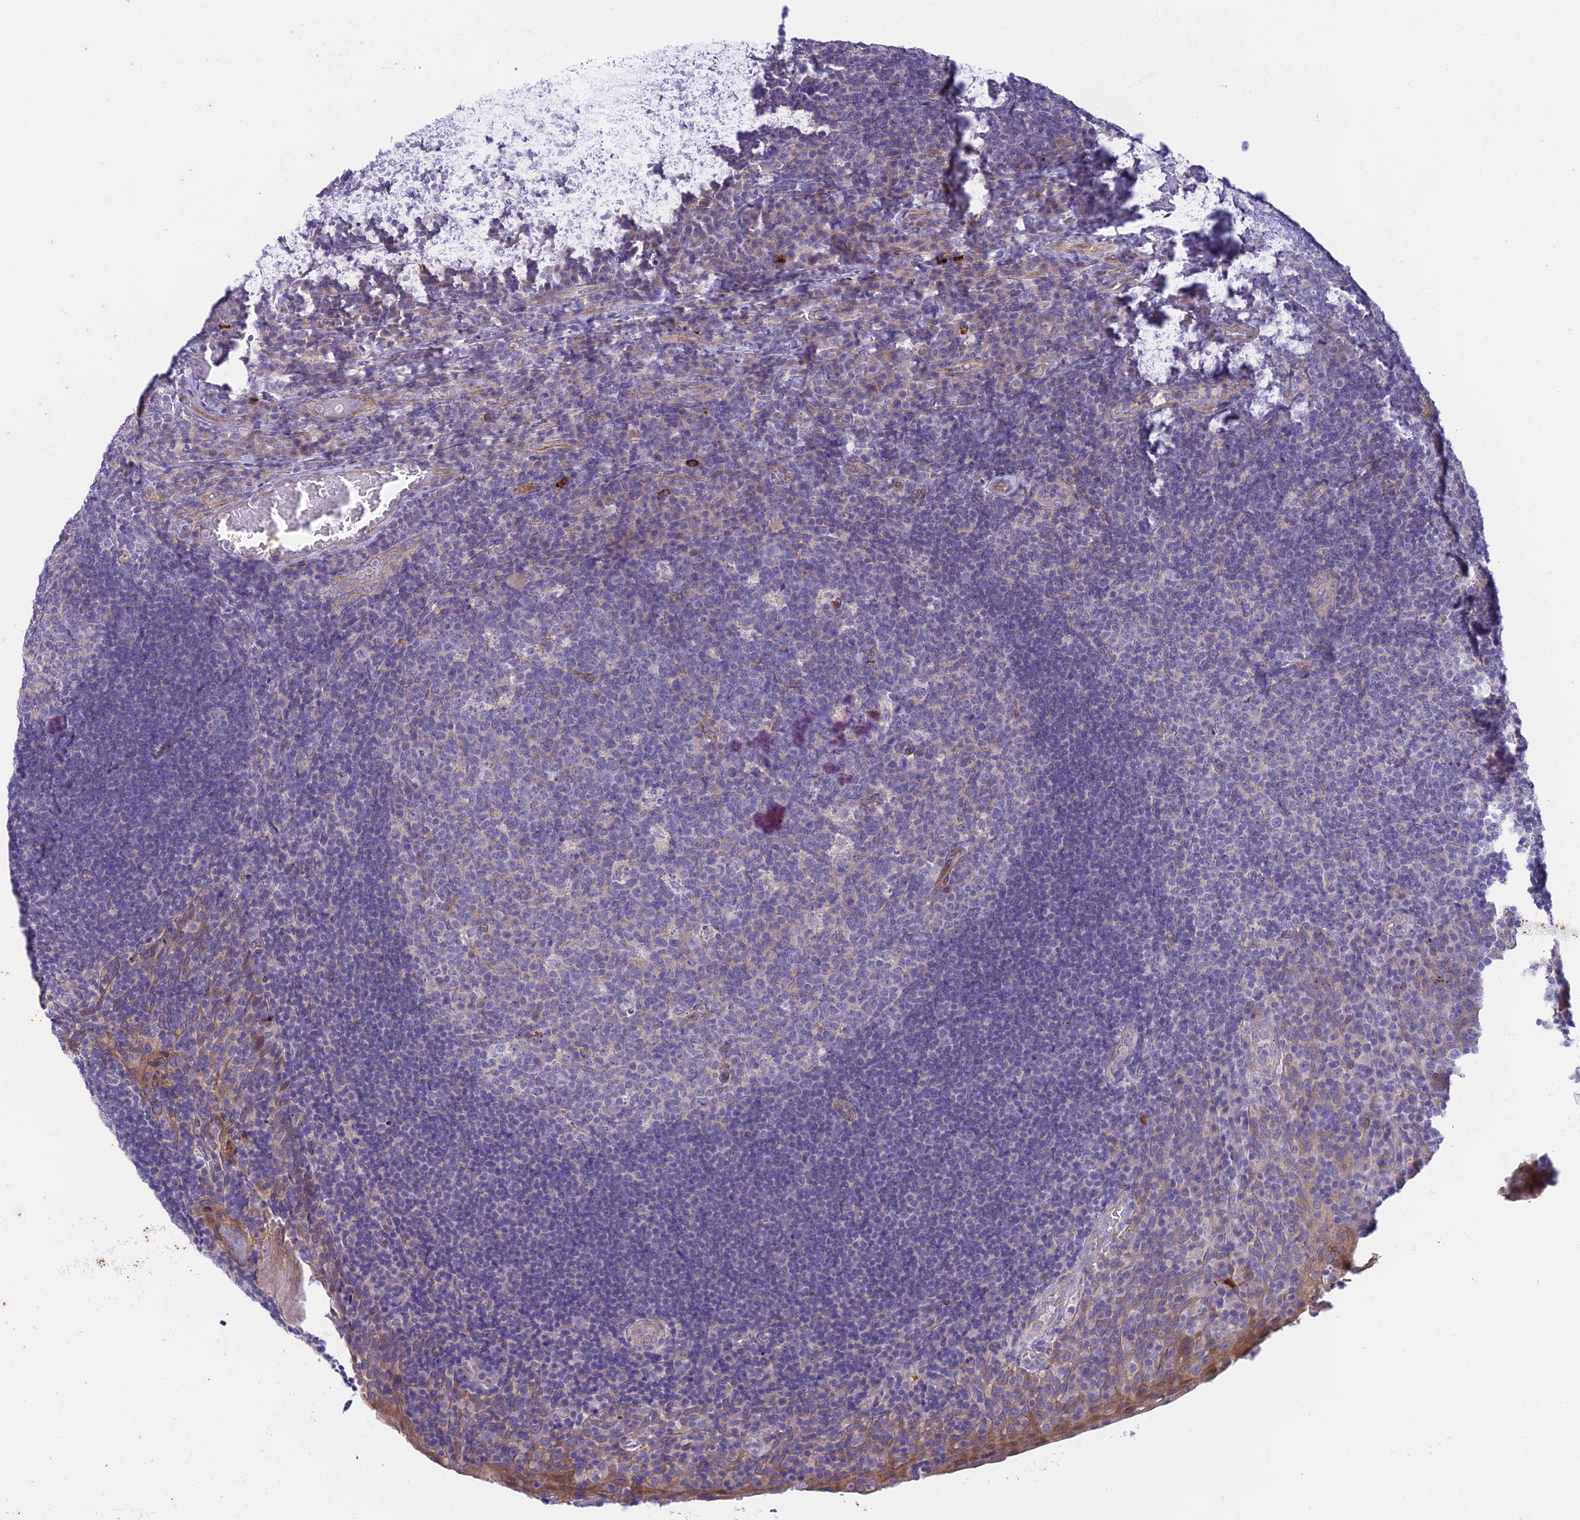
{"staining": {"intensity": "negative", "quantity": "none", "location": "none"}, "tissue": "tonsil", "cell_type": "Germinal center cells", "image_type": "normal", "snomed": [{"axis": "morphology", "description": "Normal tissue, NOS"}, {"axis": "topography", "description": "Tonsil"}], "caption": "Immunohistochemistry of normal human tonsil displays no expression in germinal center cells.", "gene": "PTCD2", "patient": {"sex": "male", "age": 17}}